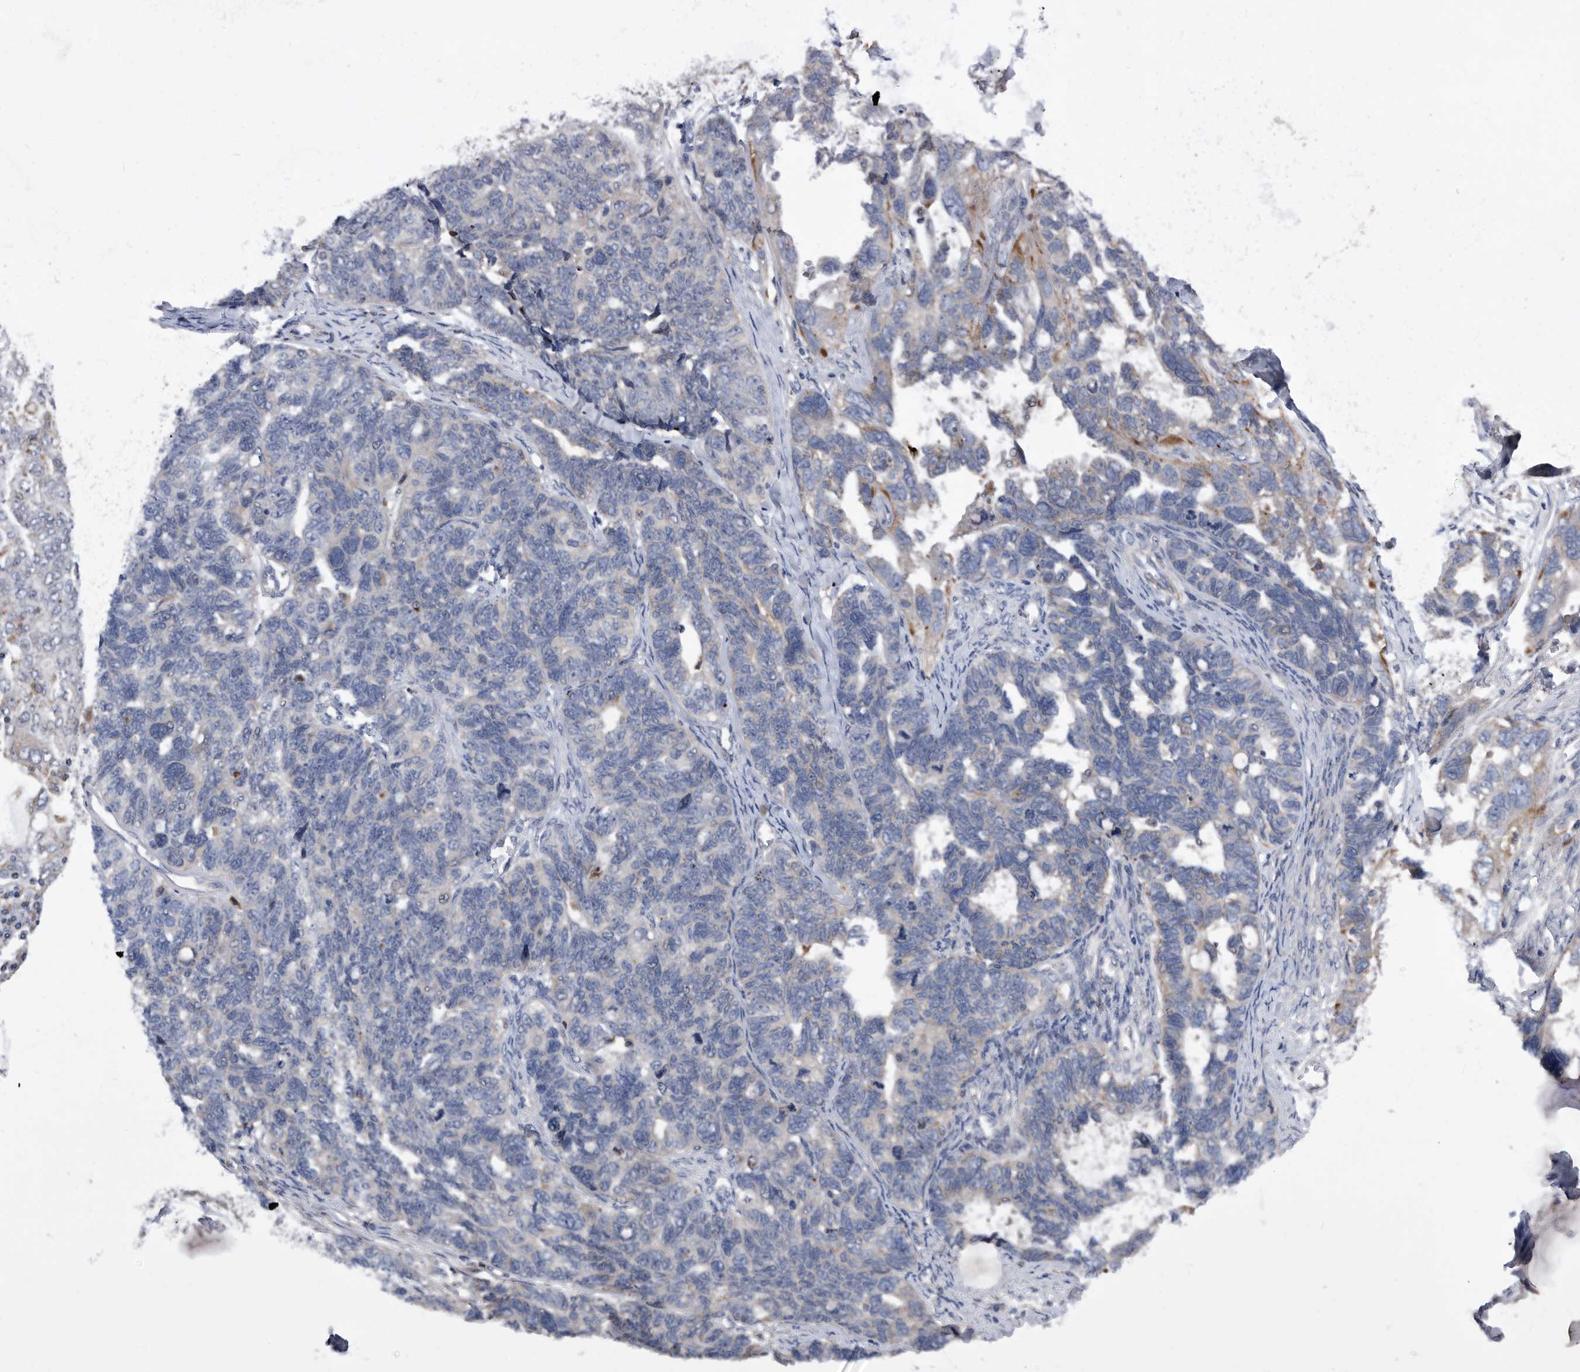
{"staining": {"intensity": "moderate", "quantity": "<25%", "location": "cytoplasmic/membranous"}, "tissue": "ovarian cancer", "cell_type": "Tumor cells", "image_type": "cancer", "snomed": [{"axis": "morphology", "description": "Cystadenocarcinoma, serous, NOS"}, {"axis": "topography", "description": "Ovary"}], "caption": "Brown immunohistochemical staining in ovarian serous cystadenocarcinoma reveals moderate cytoplasmic/membranous expression in about <25% of tumor cells.", "gene": "BAIAP3", "patient": {"sex": "female", "age": 79}}